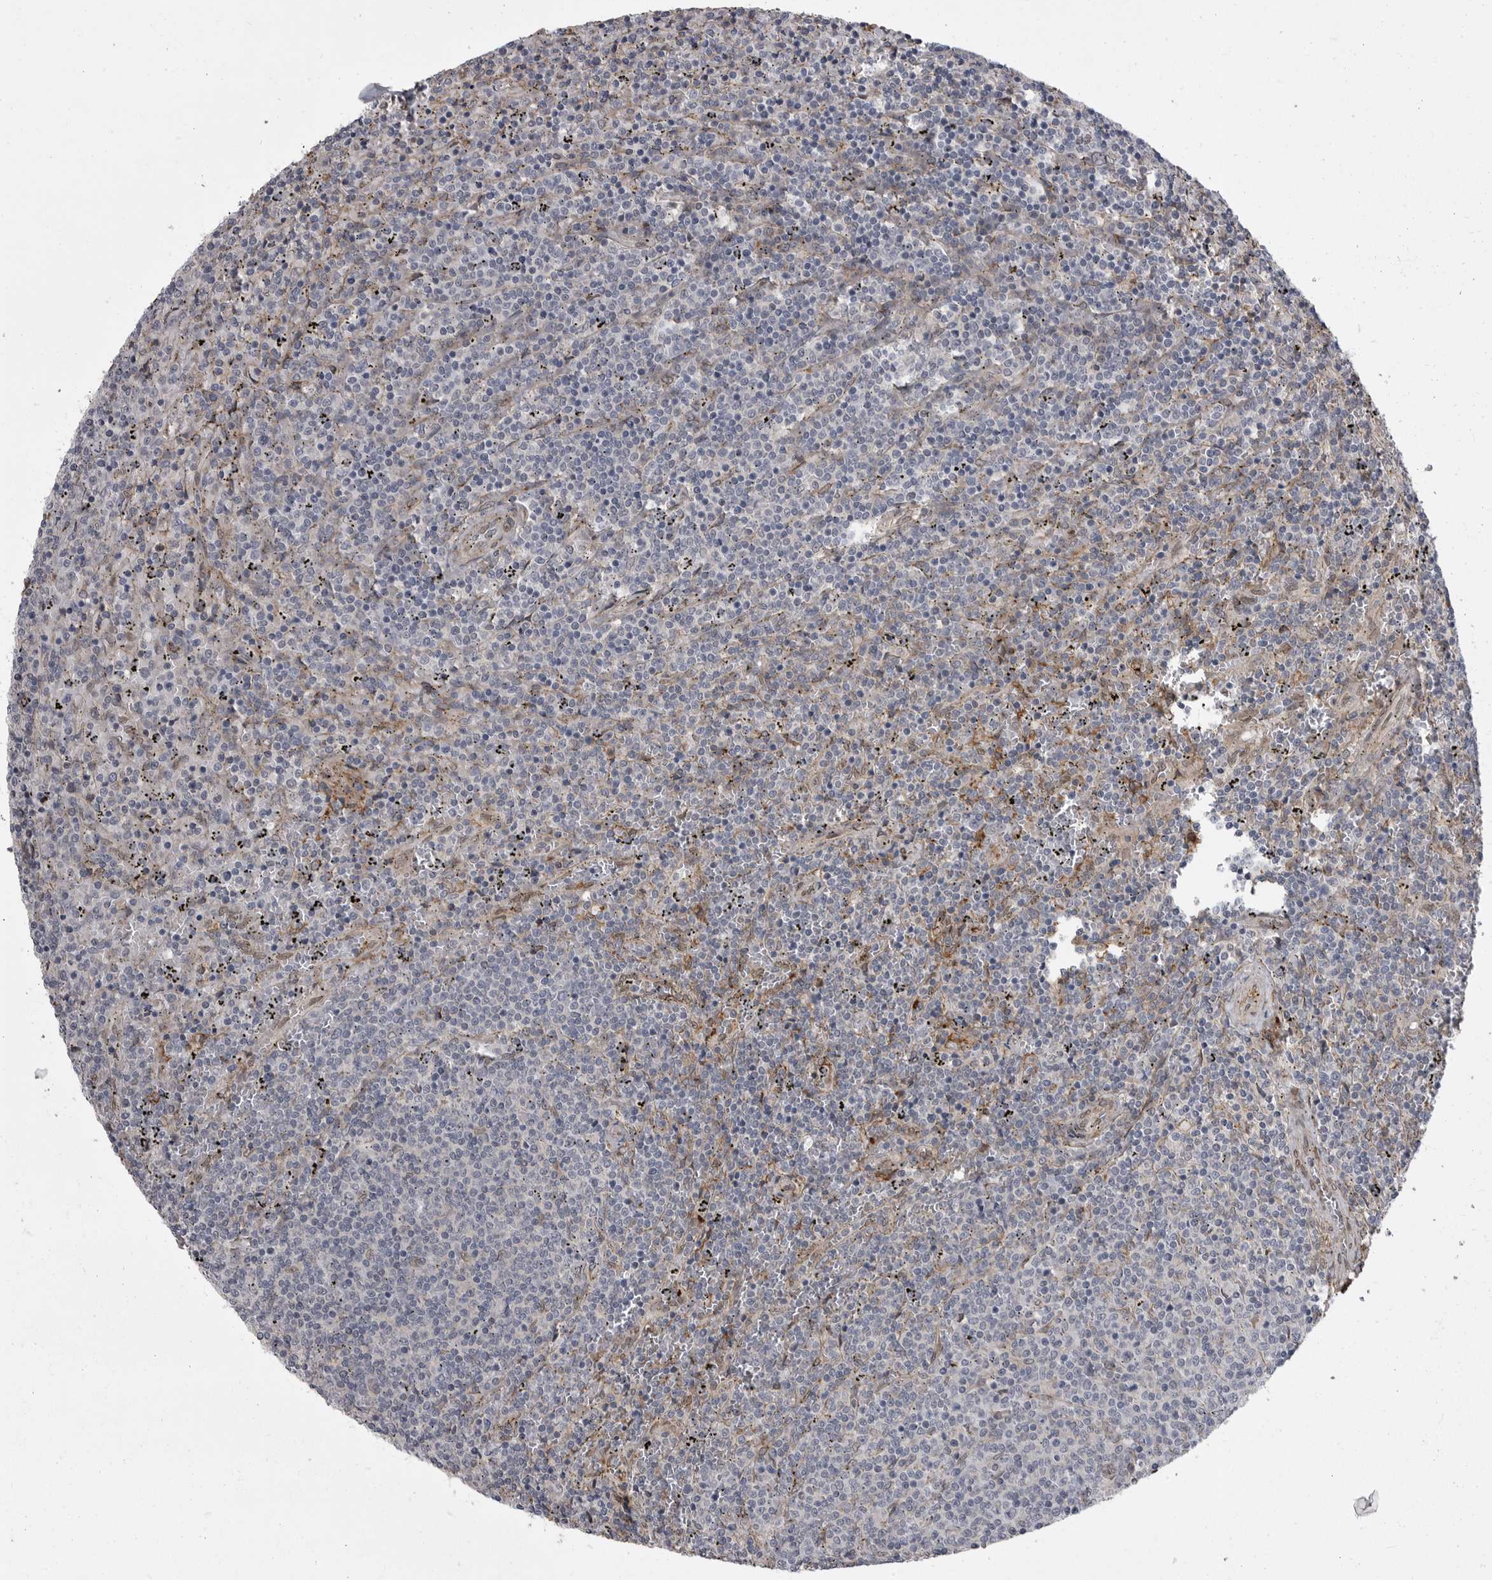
{"staining": {"intensity": "negative", "quantity": "none", "location": "none"}, "tissue": "lymphoma", "cell_type": "Tumor cells", "image_type": "cancer", "snomed": [{"axis": "morphology", "description": "Malignant lymphoma, non-Hodgkin's type, Low grade"}, {"axis": "topography", "description": "Spleen"}], "caption": "There is no significant expression in tumor cells of low-grade malignant lymphoma, non-Hodgkin's type.", "gene": "ABL1", "patient": {"sex": "female", "age": 50}}